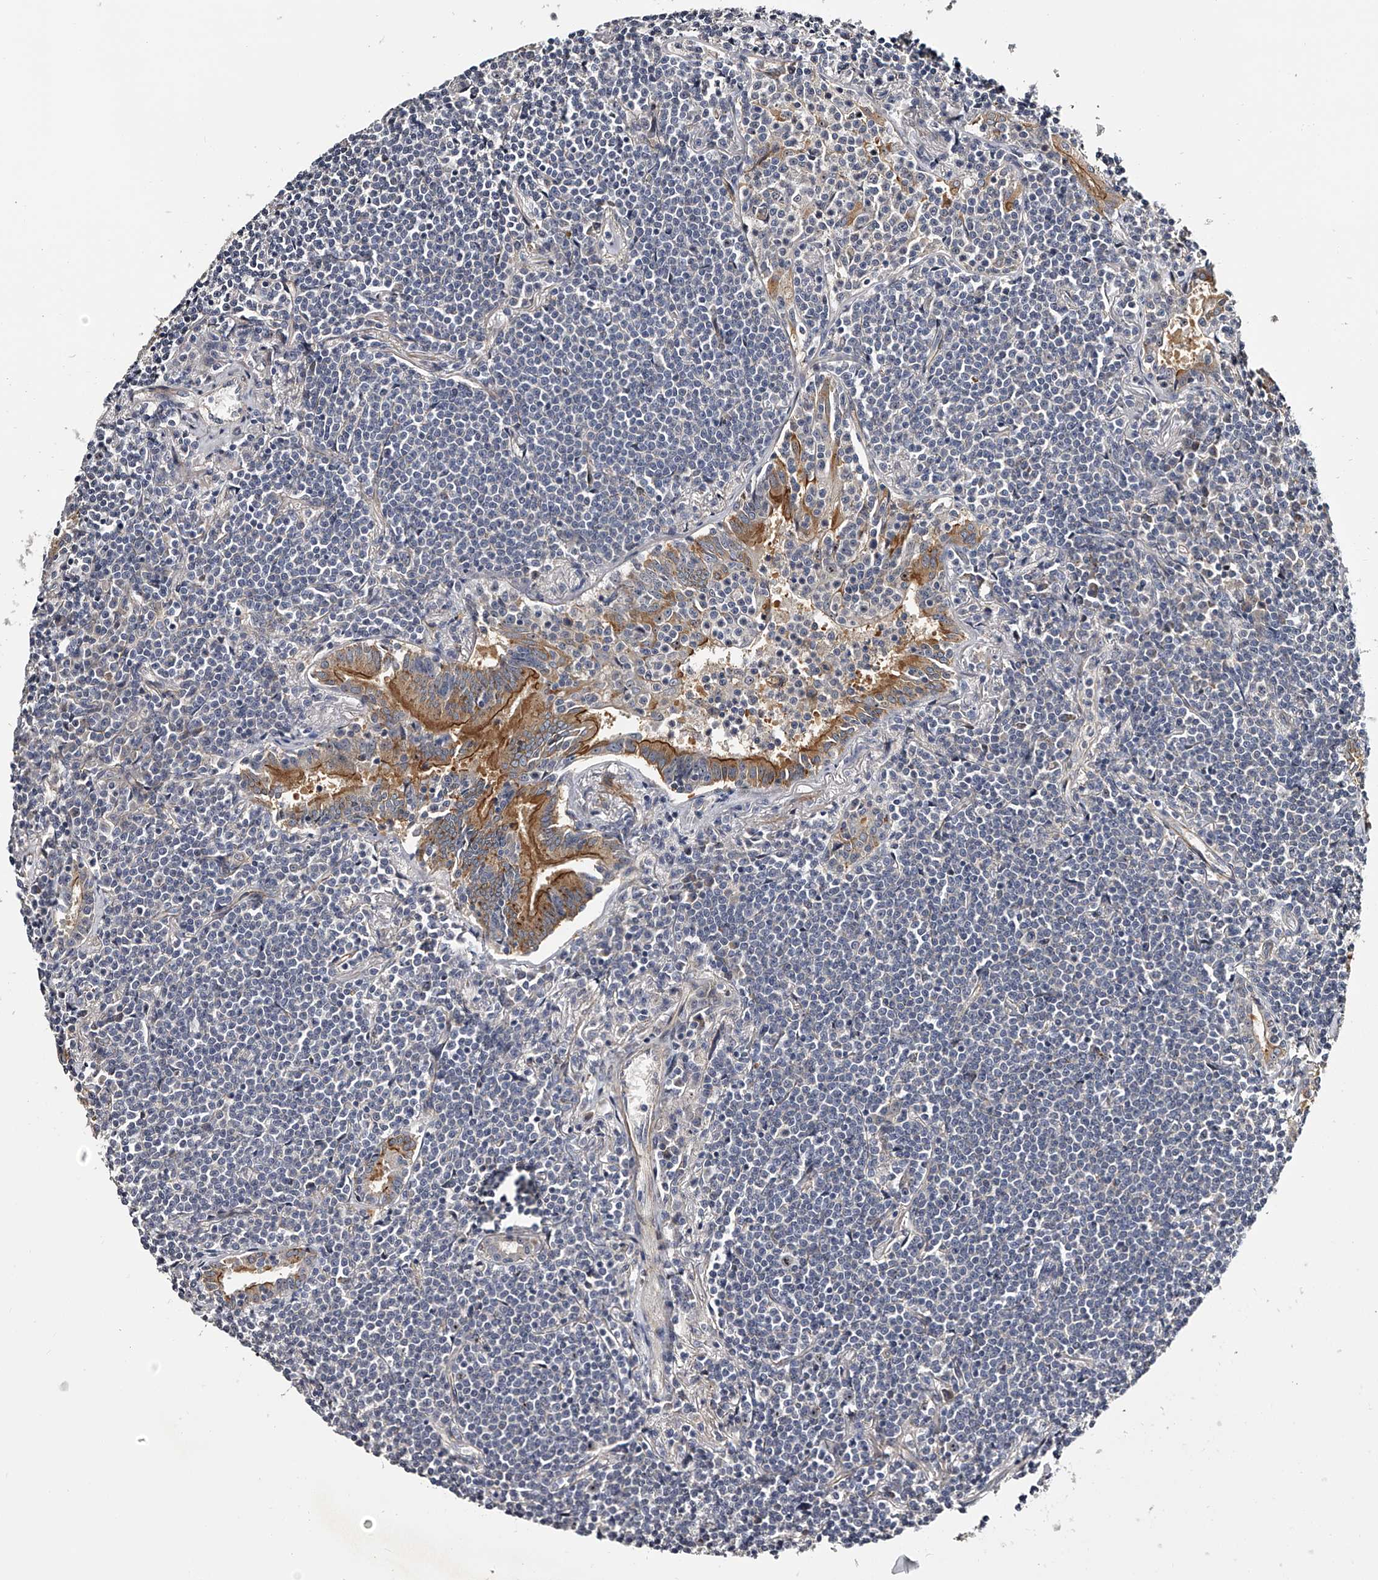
{"staining": {"intensity": "negative", "quantity": "none", "location": "none"}, "tissue": "lymphoma", "cell_type": "Tumor cells", "image_type": "cancer", "snomed": [{"axis": "morphology", "description": "Malignant lymphoma, non-Hodgkin's type, Low grade"}, {"axis": "topography", "description": "Lung"}], "caption": "Immunohistochemical staining of low-grade malignant lymphoma, non-Hodgkin's type exhibits no significant positivity in tumor cells. (Stains: DAB immunohistochemistry with hematoxylin counter stain, Microscopy: brightfield microscopy at high magnification).", "gene": "MDN1", "patient": {"sex": "female", "age": 71}}